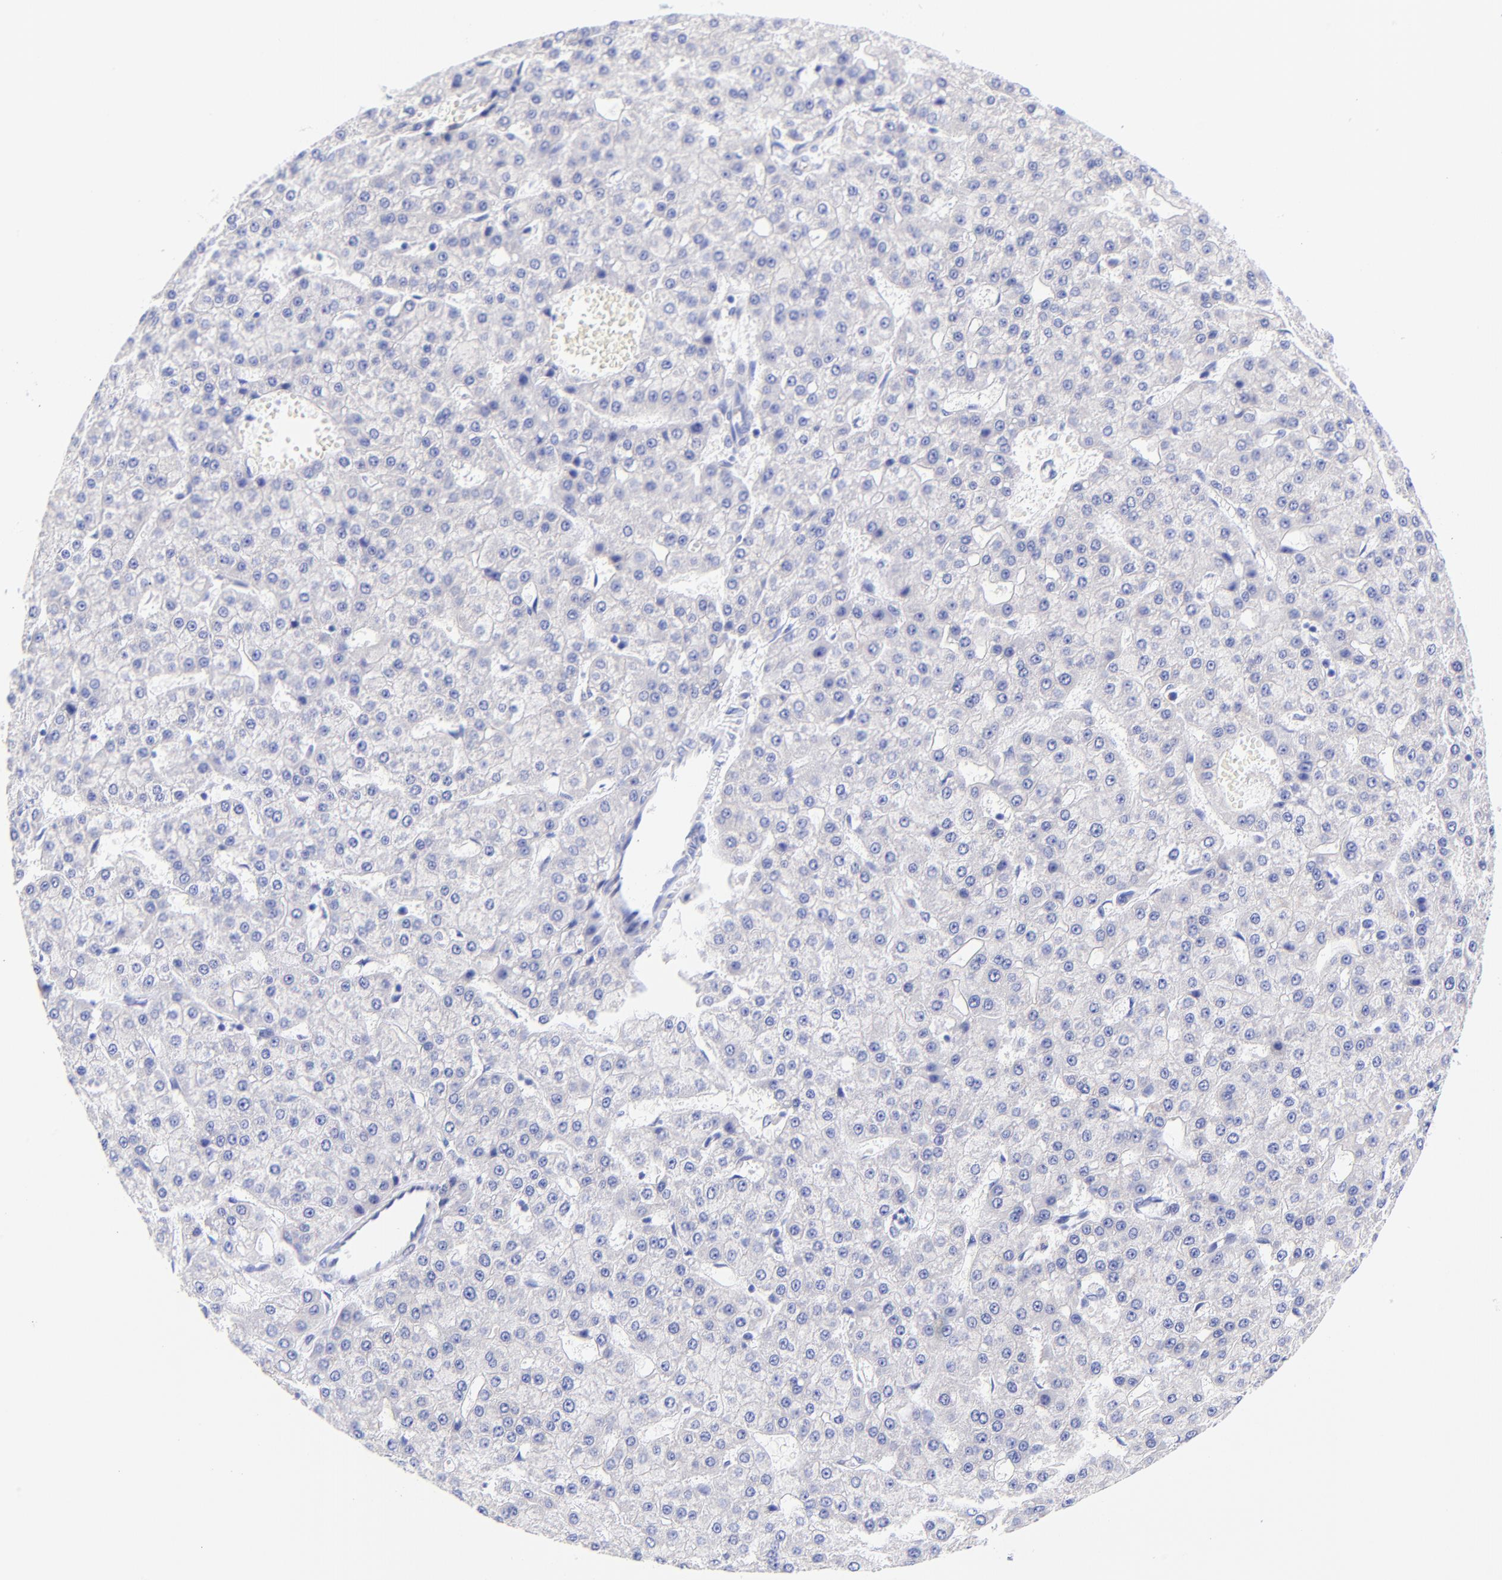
{"staining": {"intensity": "negative", "quantity": "none", "location": "none"}, "tissue": "liver cancer", "cell_type": "Tumor cells", "image_type": "cancer", "snomed": [{"axis": "morphology", "description": "Carcinoma, Hepatocellular, NOS"}, {"axis": "topography", "description": "Liver"}], "caption": "The photomicrograph exhibits no staining of tumor cells in hepatocellular carcinoma (liver).", "gene": "GPHN", "patient": {"sex": "male", "age": 47}}